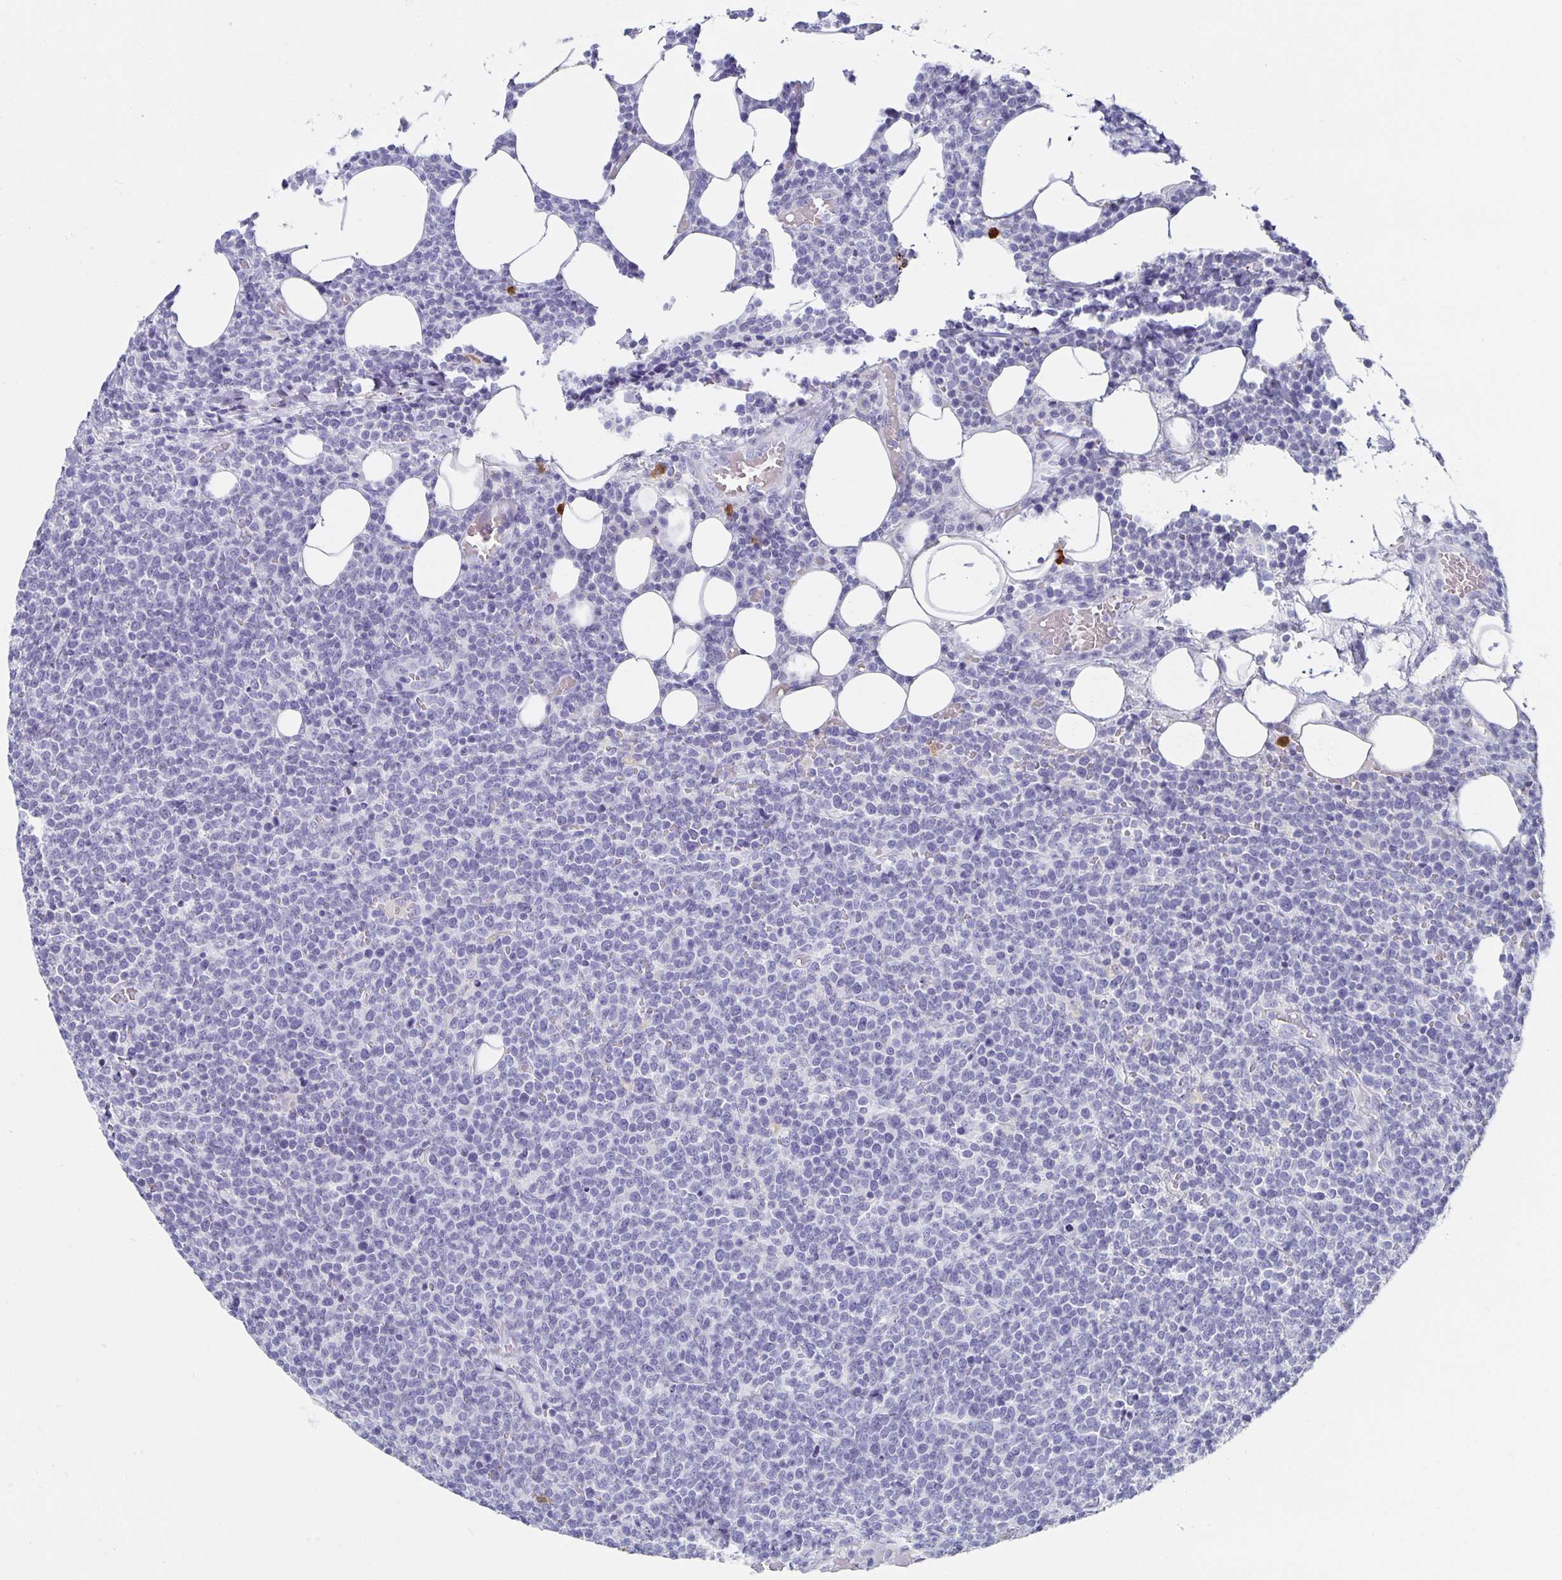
{"staining": {"intensity": "negative", "quantity": "none", "location": "none"}, "tissue": "lymphoma", "cell_type": "Tumor cells", "image_type": "cancer", "snomed": [{"axis": "morphology", "description": "Malignant lymphoma, non-Hodgkin's type, High grade"}, {"axis": "topography", "description": "Lymph node"}], "caption": "Immunohistochemical staining of human lymphoma reveals no significant positivity in tumor cells.", "gene": "CHGA", "patient": {"sex": "male", "age": 61}}